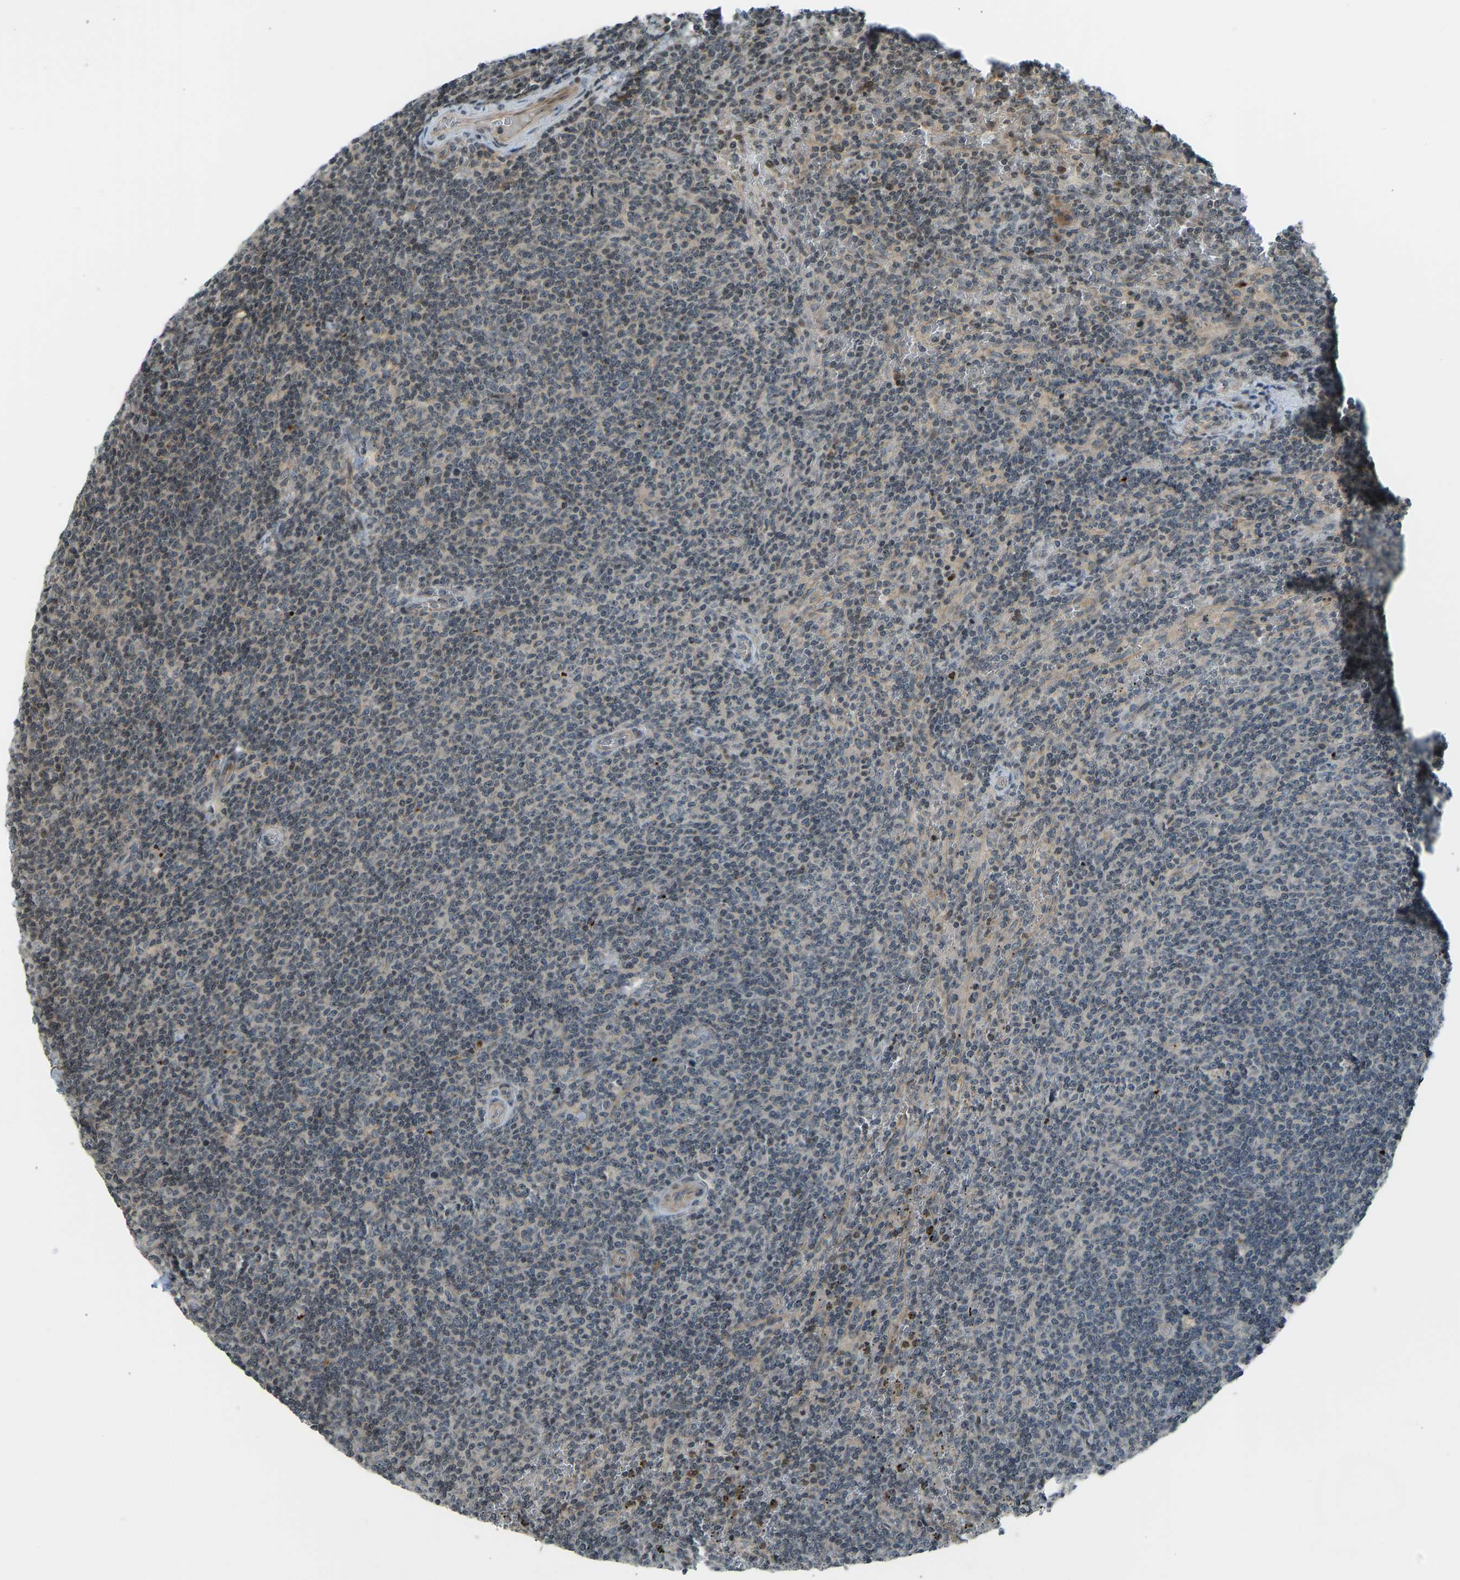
{"staining": {"intensity": "negative", "quantity": "none", "location": "none"}, "tissue": "lymphoma", "cell_type": "Tumor cells", "image_type": "cancer", "snomed": [{"axis": "morphology", "description": "Malignant lymphoma, non-Hodgkin's type, Low grade"}, {"axis": "topography", "description": "Spleen"}], "caption": "Immunohistochemistry of human low-grade malignant lymphoma, non-Hodgkin's type shows no expression in tumor cells. The staining is performed using DAB brown chromogen with nuclei counter-stained in using hematoxylin.", "gene": "SVOPL", "patient": {"sex": "female", "age": 50}}